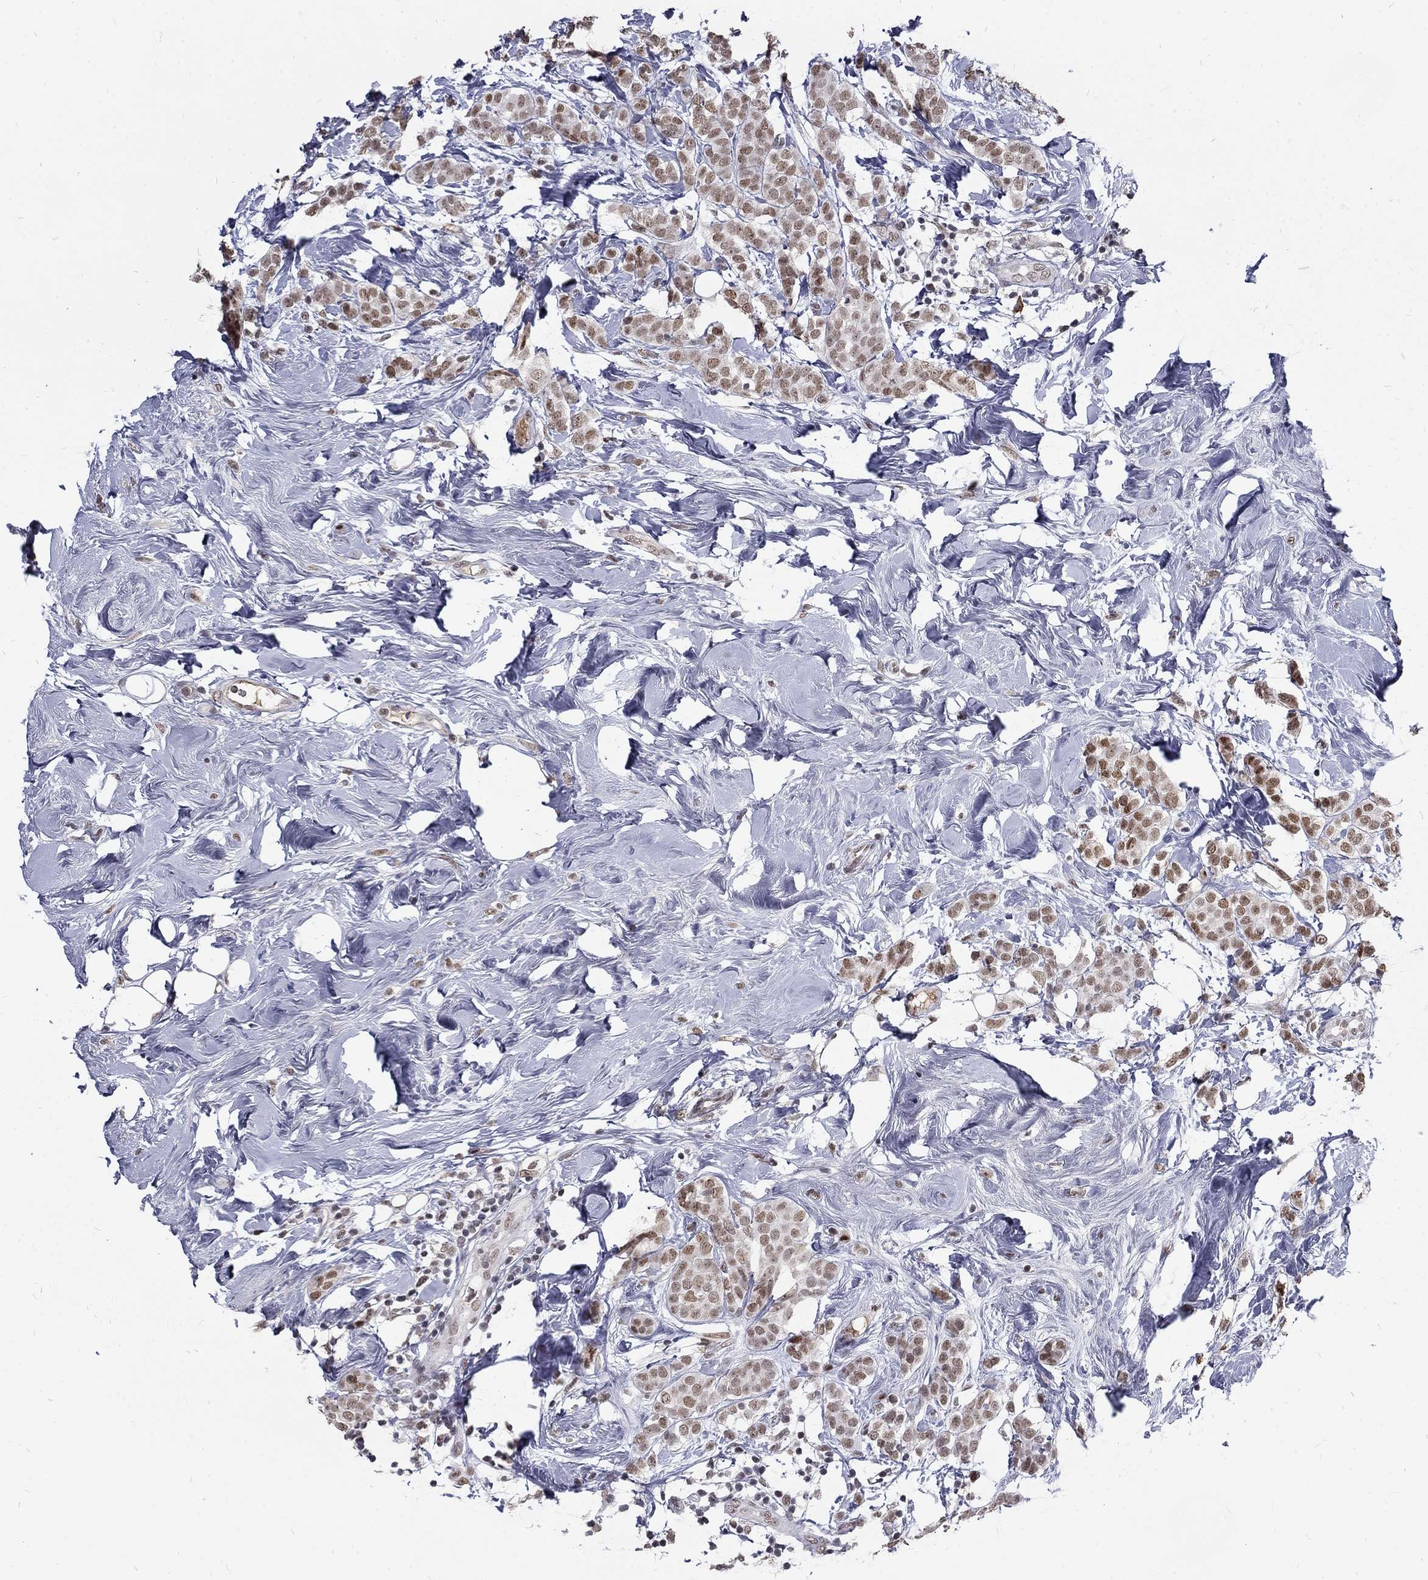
{"staining": {"intensity": "moderate", "quantity": ">75%", "location": "nuclear"}, "tissue": "breast cancer", "cell_type": "Tumor cells", "image_type": "cancer", "snomed": [{"axis": "morphology", "description": "Lobular carcinoma"}, {"axis": "topography", "description": "Breast"}], "caption": "Human breast lobular carcinoma stained for a protein (brown) shows moderate nuclear positive positivity in approximately >75% of tumor cells.", "gene": "TCEAL1", "patient": {"sex": "female", "age": 49}}